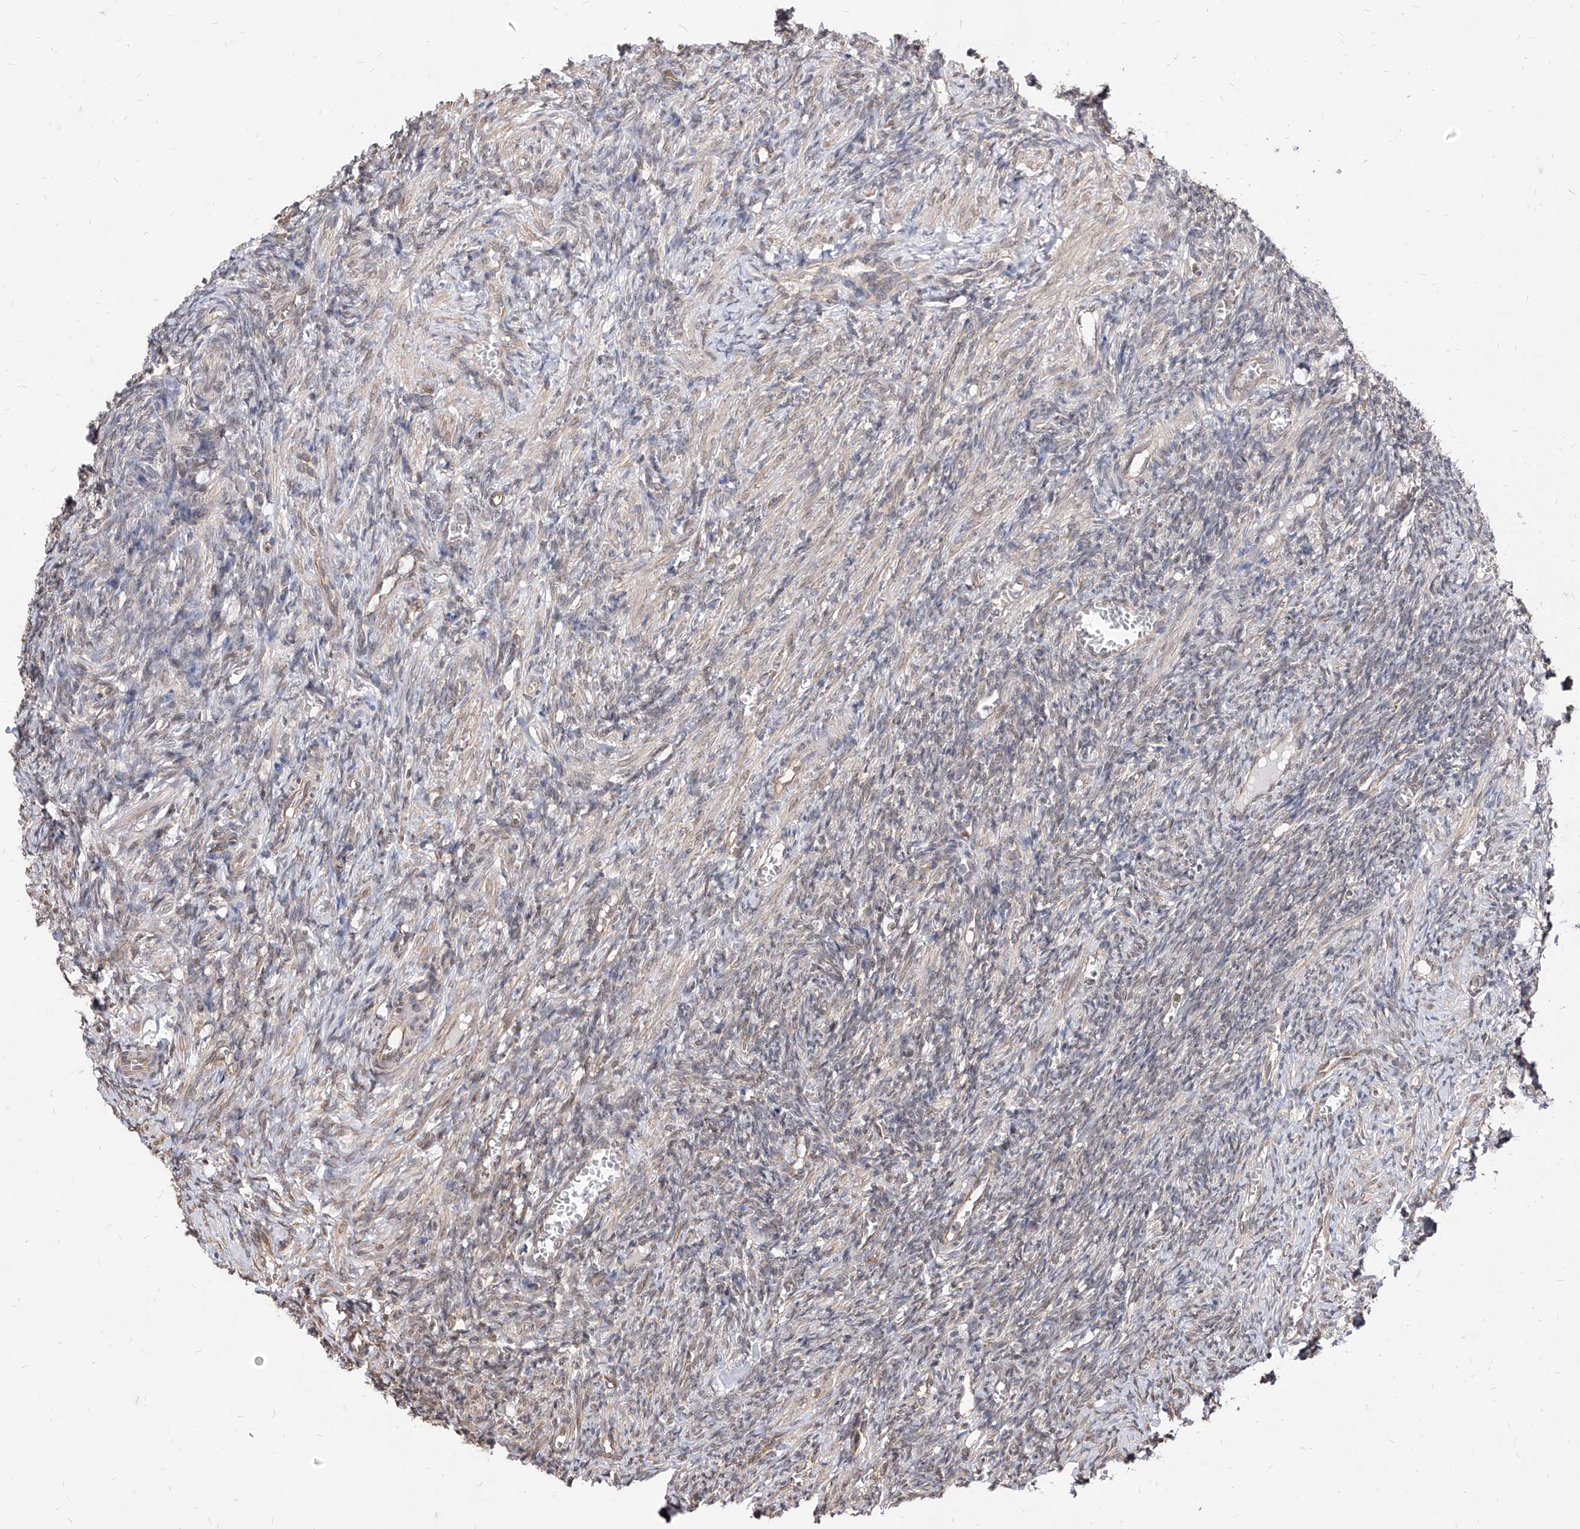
{"staining": {"intensity": "weak", "quantity": "25%-75%", "location": "nuclear"}, "tissue": "ovary", "cell_type": "Ovarian stroma cells", "image_type": "normal", "snomed": [{"axis": "morphology", "description": "Normal tissue, NOS"}, {"axis": "topography", "description": "Ovary"}], "caption": "An IHC histopathology image of benign tissue is shown. Protein staining in brown highlights weak nuclear positivity in ovary within ovarian stroma cells. (DAB (3,3'-diaminobenzidine) IHC, brown staining for protein, blue staining for nuclei).", "gene": "C8orf82", "patient": {"sex": "female", "age": 27}}